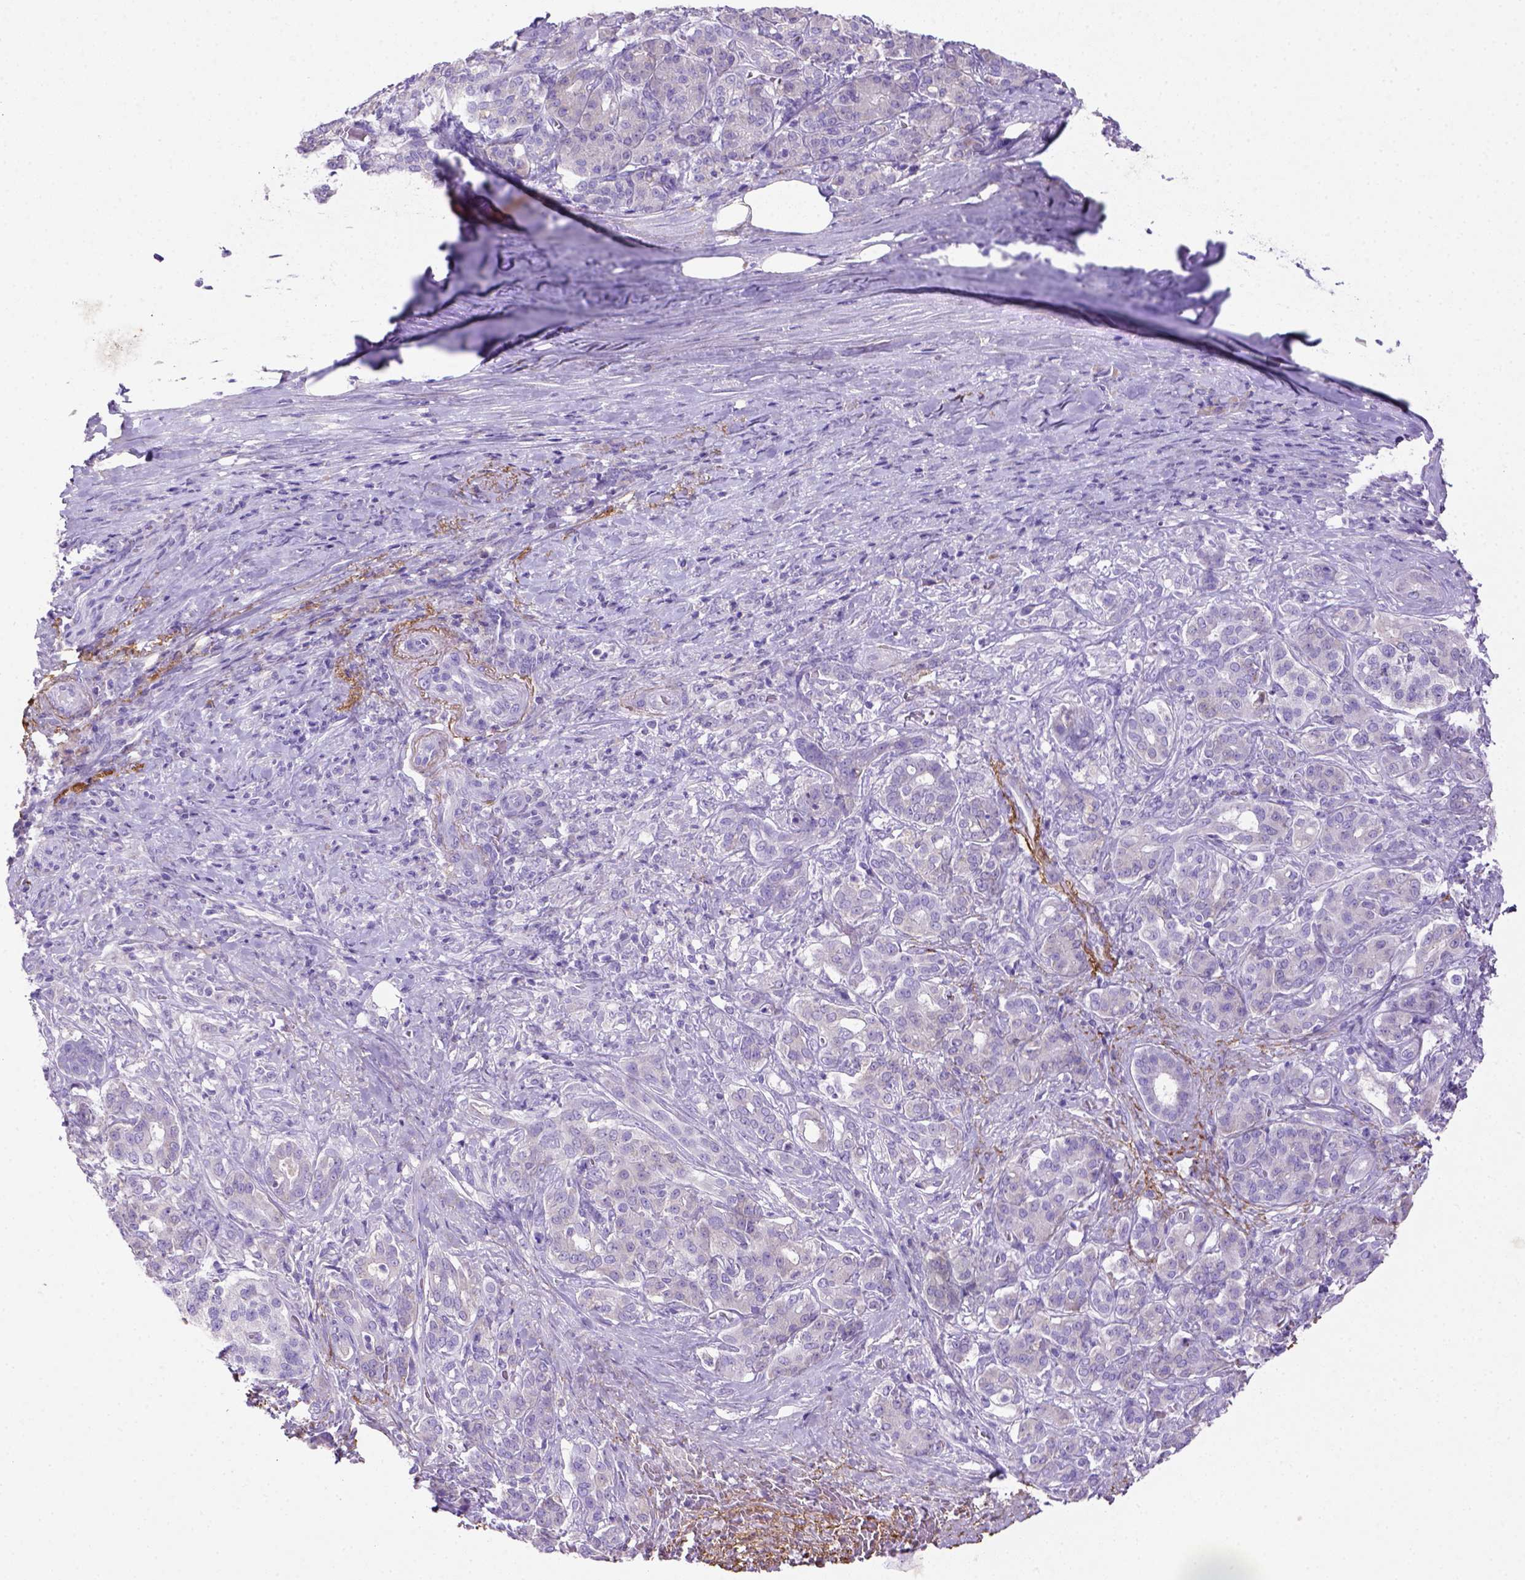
{"staining": {"intensity": "negative", "quantity": "none", "location": "none"}, "tissue": "pancreatic cancer", "cell_type": "Tumor cells", "image_type": "cancer", "snomed": [{"axis": "morphology", "description": "Normal tissue, NOS"}, {"axis": "morphology", "description": "Inflammation, NOS"}, {"axis": "morphology", "description": "Adenocarcinoma, NOS"}, {"axis": "topography", "description": "Pancreas"}], "caption": "Immunohistochemistry (IHC) micrograph of neoplastic tissue: human pancreatic adenocarcinoma stained with DAB (3,3'-diaminobenzidine) displays no significant protein expression in tumor cells. The staining was performed using DAB to visualize the protein expression in brown, while the nuclei were stained in blue with hematoxylin (Magnification: 20x).", "gene": "SIRPD", "patient": {"sex": "male", "age": 57}}